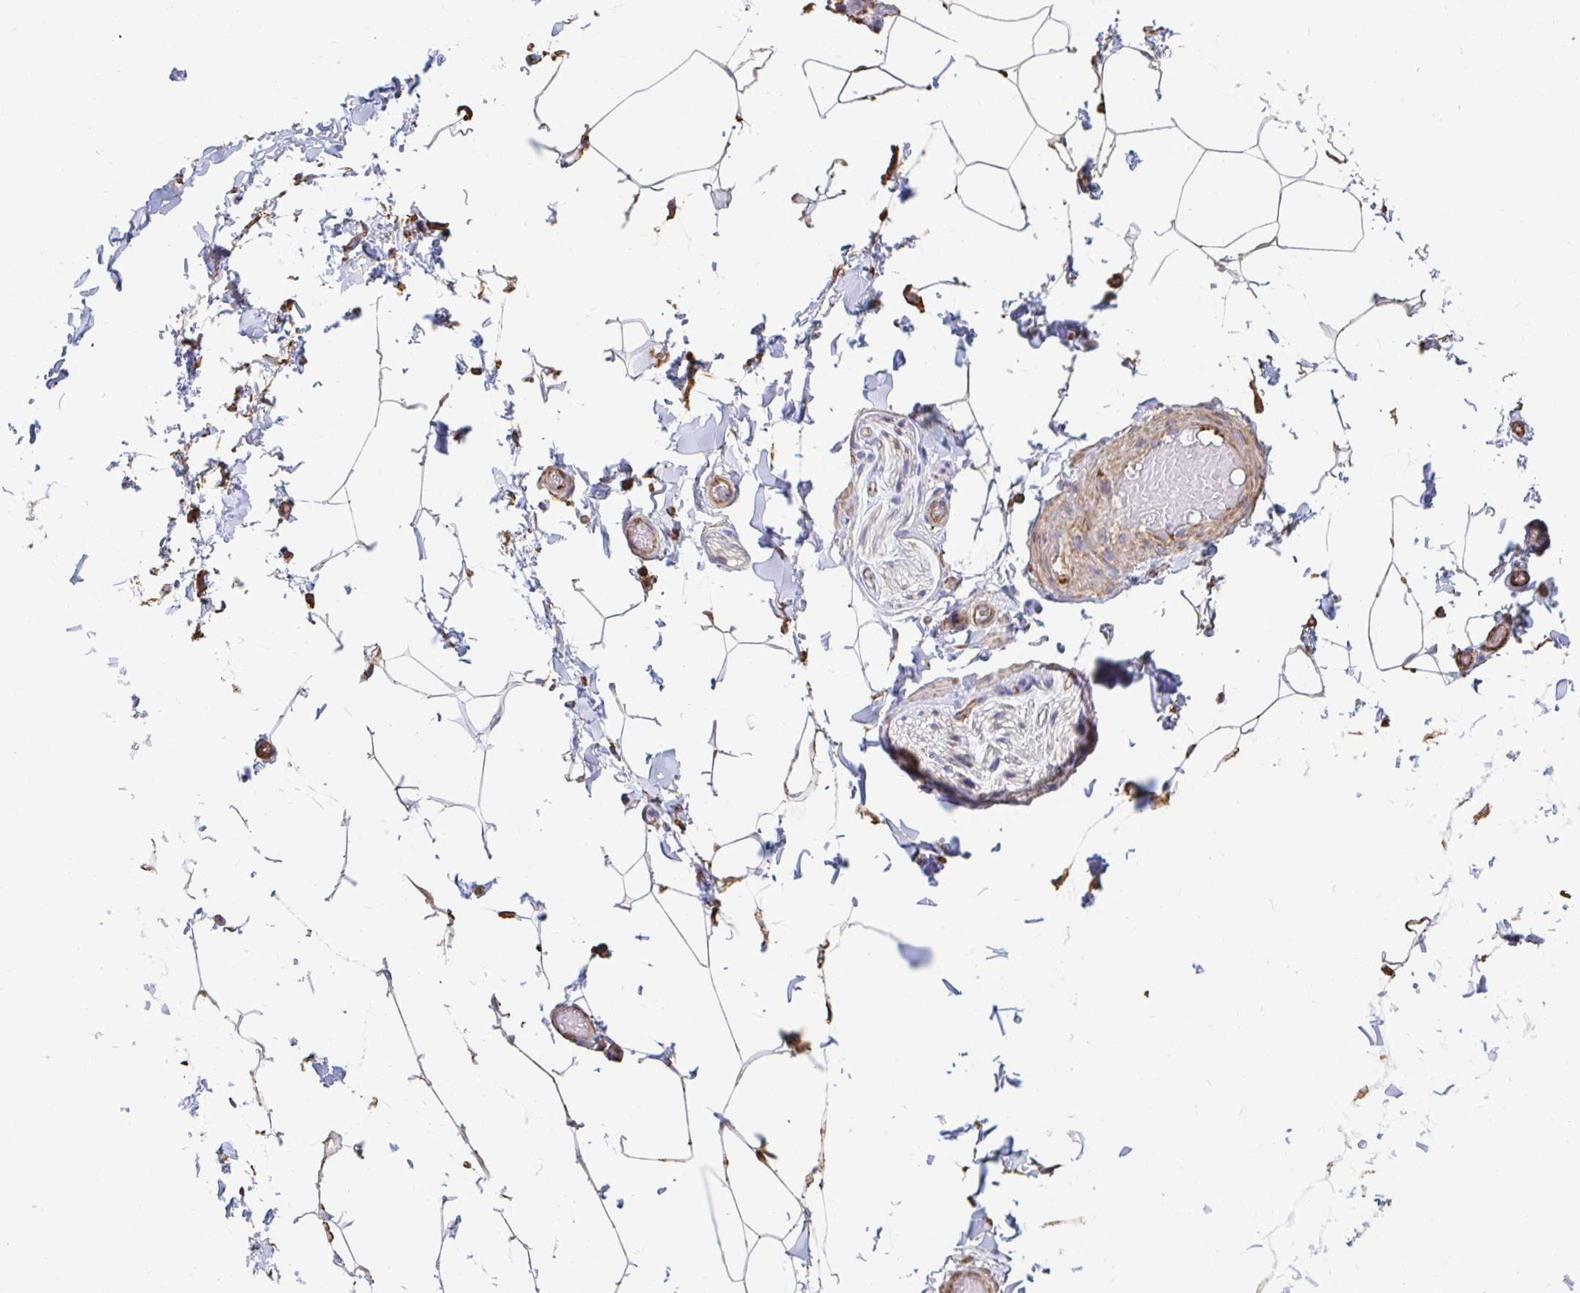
{"staining": {"intensity": "moderate", "quantity": "<25%", "location": "cytoplasmic/membranous"}, "tissue": "adipose tissue", "cell_type": "Adipocytes", "image_type": "normal", "snomed": [{"axis": "morphology", "description": "Normal tissue, NOS"}, {"axis": "topography", "description": "Epididymis"}, {"axis": "topography", "description": "Peripheral nerve tissue"}], "caption": "High-power microscopy captured an immunohistochemistry (IHC) histopathology image of normal adipose tissue, revealing moderate cytoplasmic/membranous positivity in about <25% of adipocytes.", "gene": "PTPN14", "patient": {"sex": "male", "age": 32}}